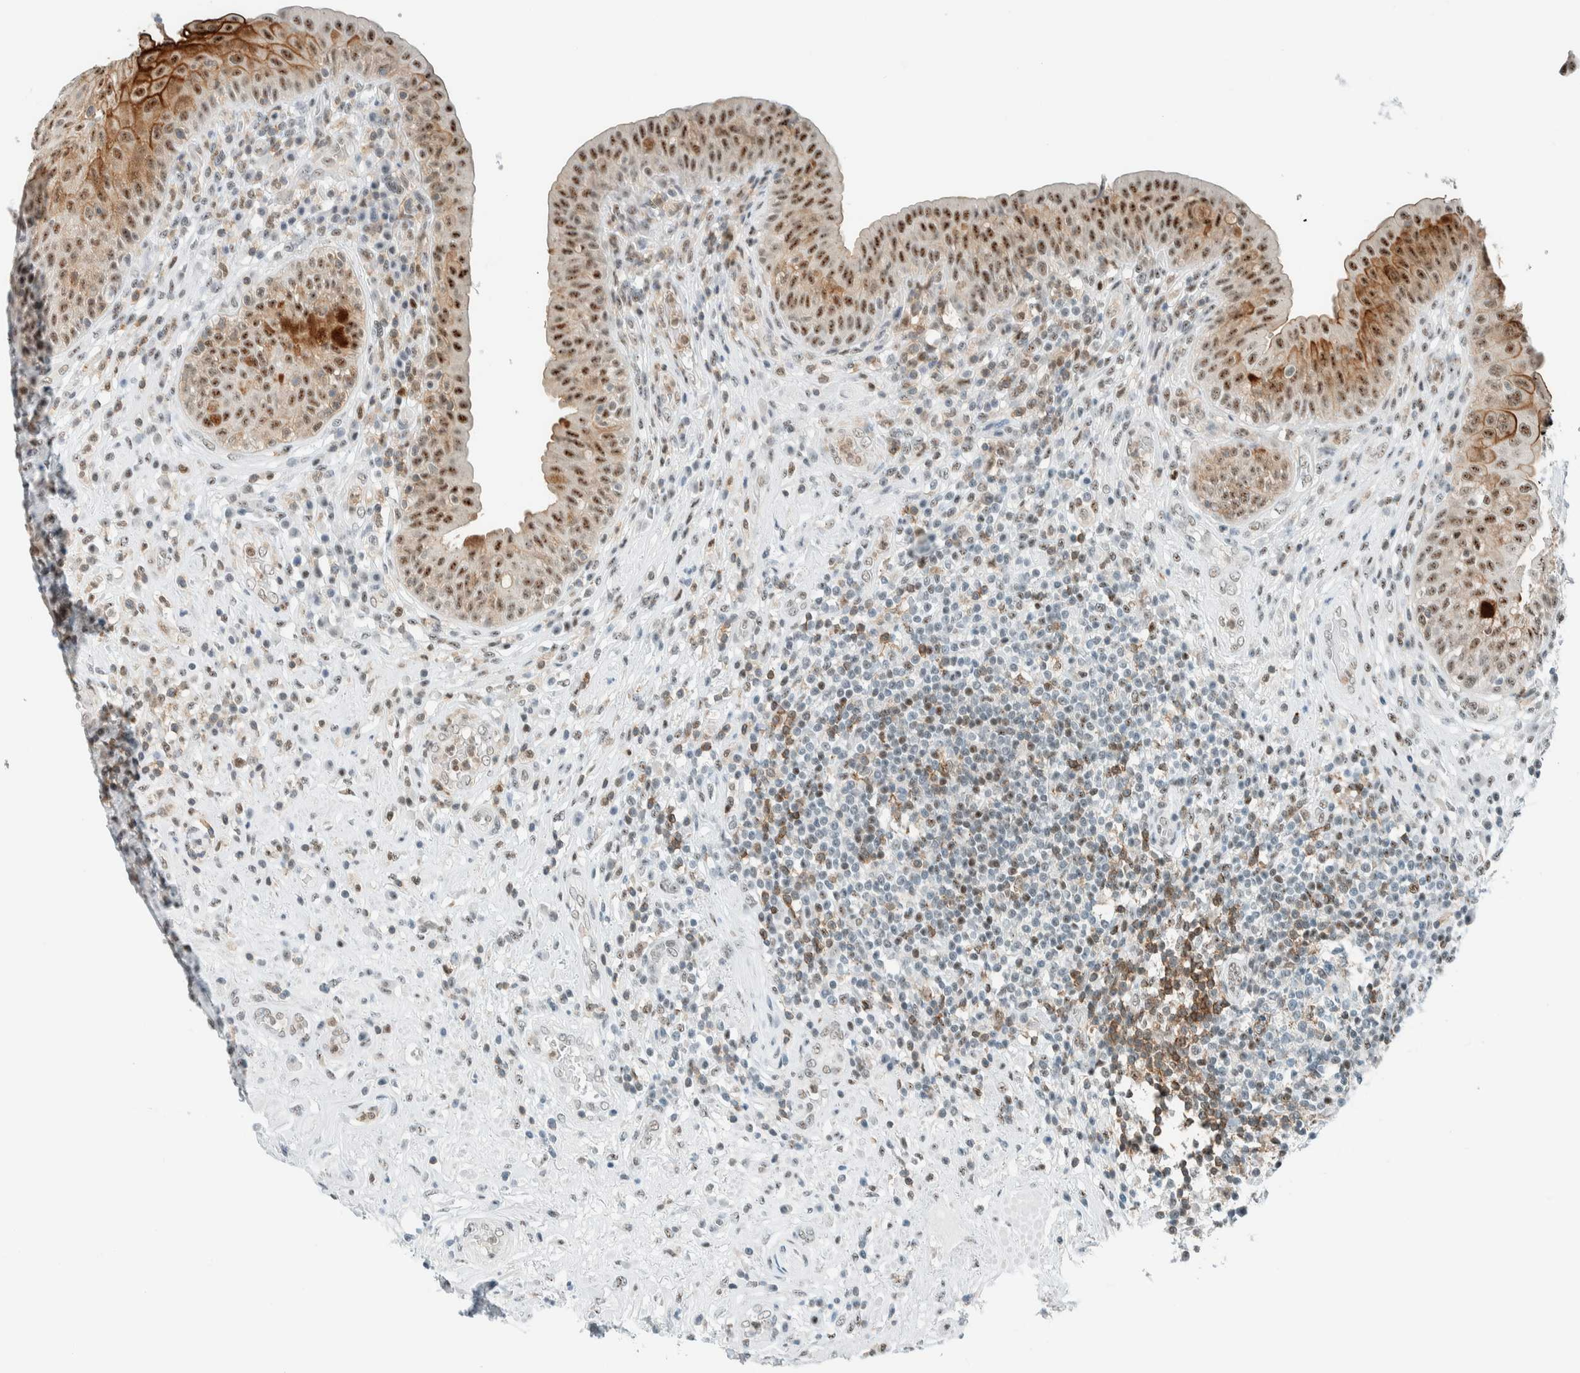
{"staining": {"intensity": "moderate", "quantity": ">75%", "location": "cytoplasmic/membranous,nuclear"}, "tissue": "urinary bladder", "cell_type": "Urothelial cells", "image_type": "normal", "snomed": [{"axis": "morphology", "description": "Normal tissue, NOS"}, {"axis": "topography", "description": "Urinary bladder"}], "caption": "Urothelial cells demonstrate medium levels of moderate cytoplasmic/membranous,nuclear positivity in about >75% of cells in normal urinary bladder.", "gene": "CYSRT1", "patient": {"sex": "female", "age": 62}}